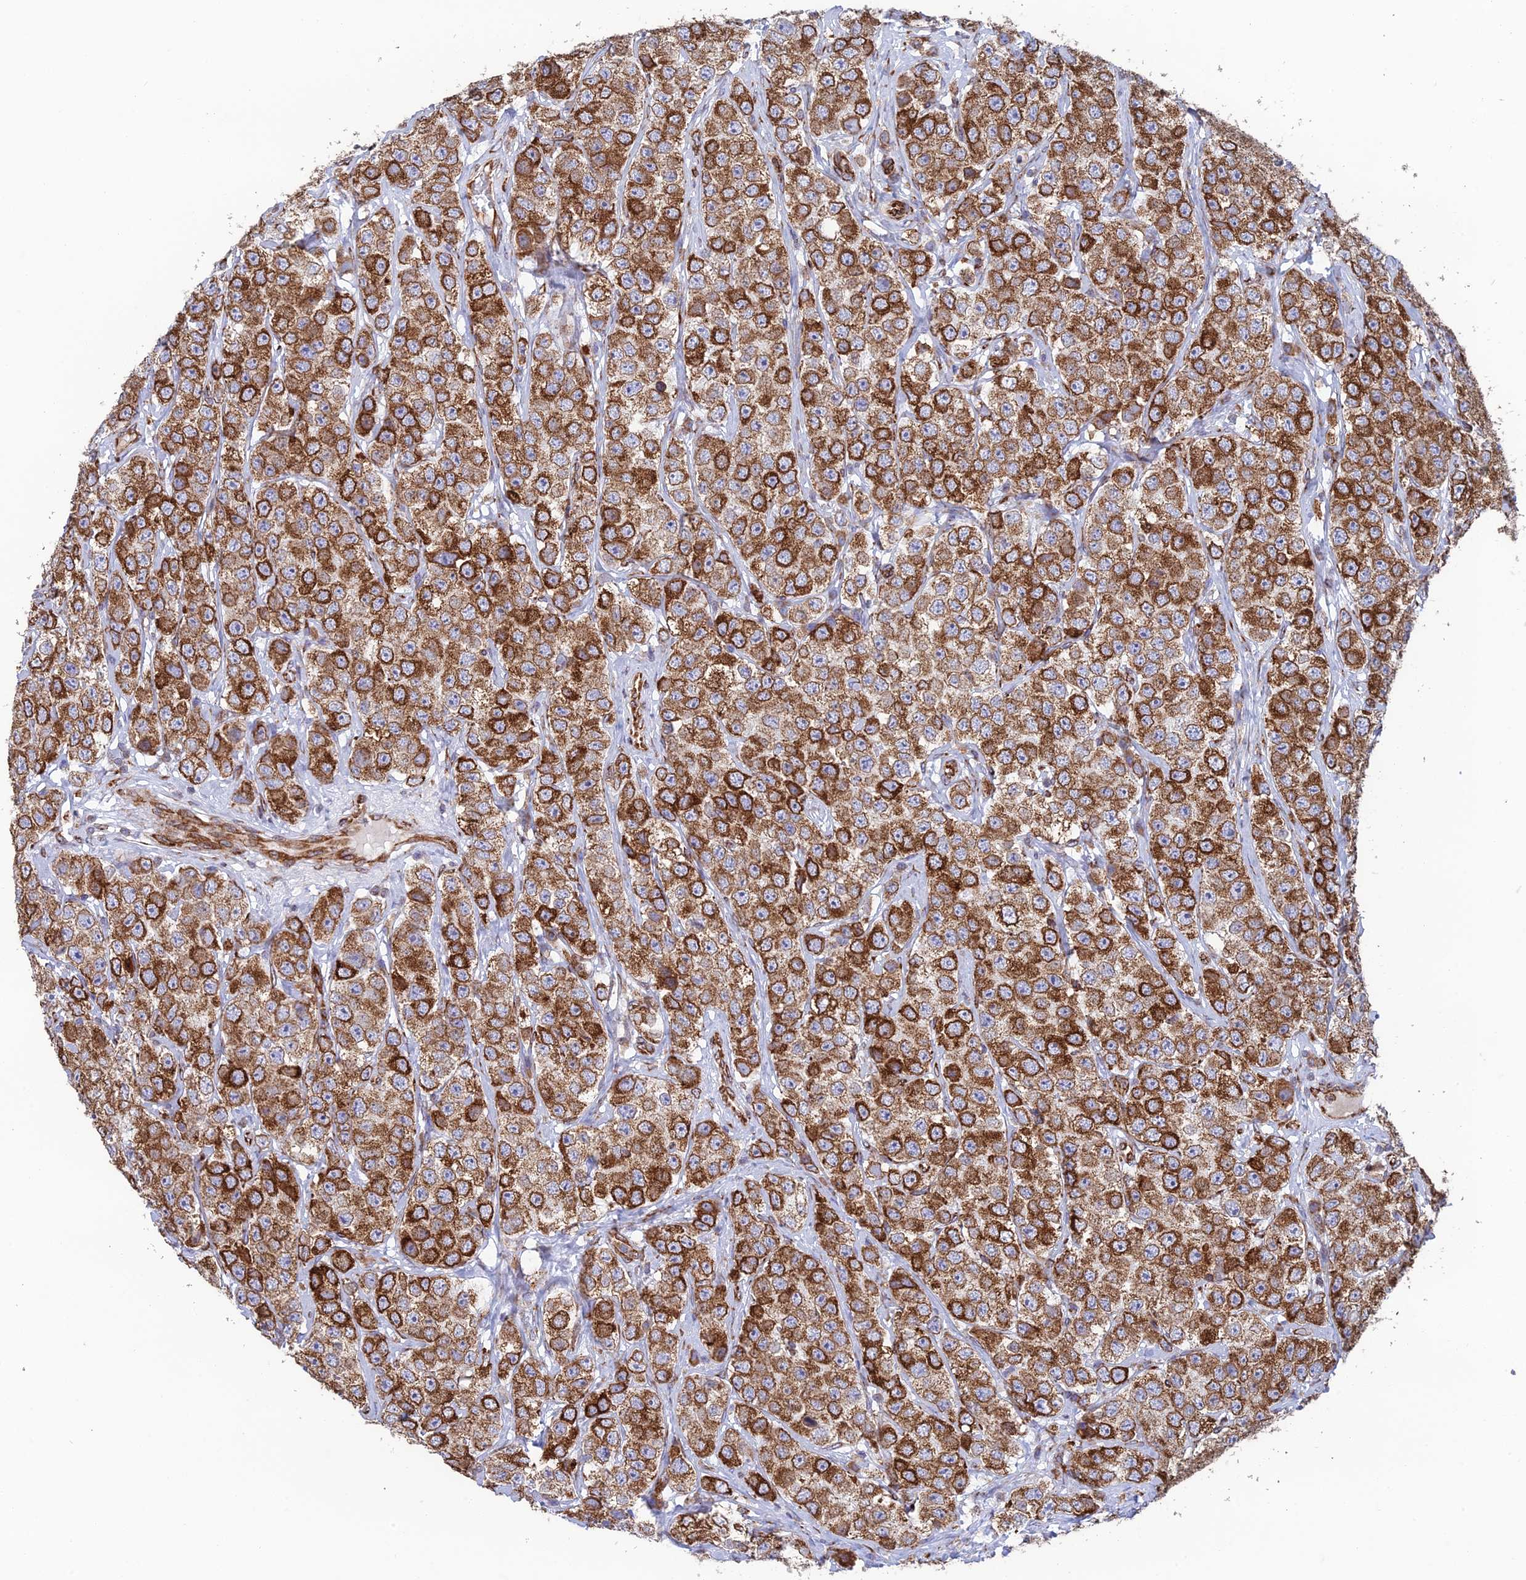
{"staining": {"intensity": "strong", "quantity": ">75%", "location": "cytoplasmic/membranous"}, "tissue": "testis cancer", "cell_type": "Tumor cells", "image_type": "cancer", "snomed": [{"axis": "morphology", "description": "Seminoma, NOS"}, {"axis": "topography", "description": "Testis"}], "caption": "Protein staining by immunohistochemistry (IHC) displays strong cytoplasmic/membranous positivity in approximately >75% of tumor cells in testis seminoma.", "gene": "CCDC69", "patient": {"sex": "male", "age": 28}}